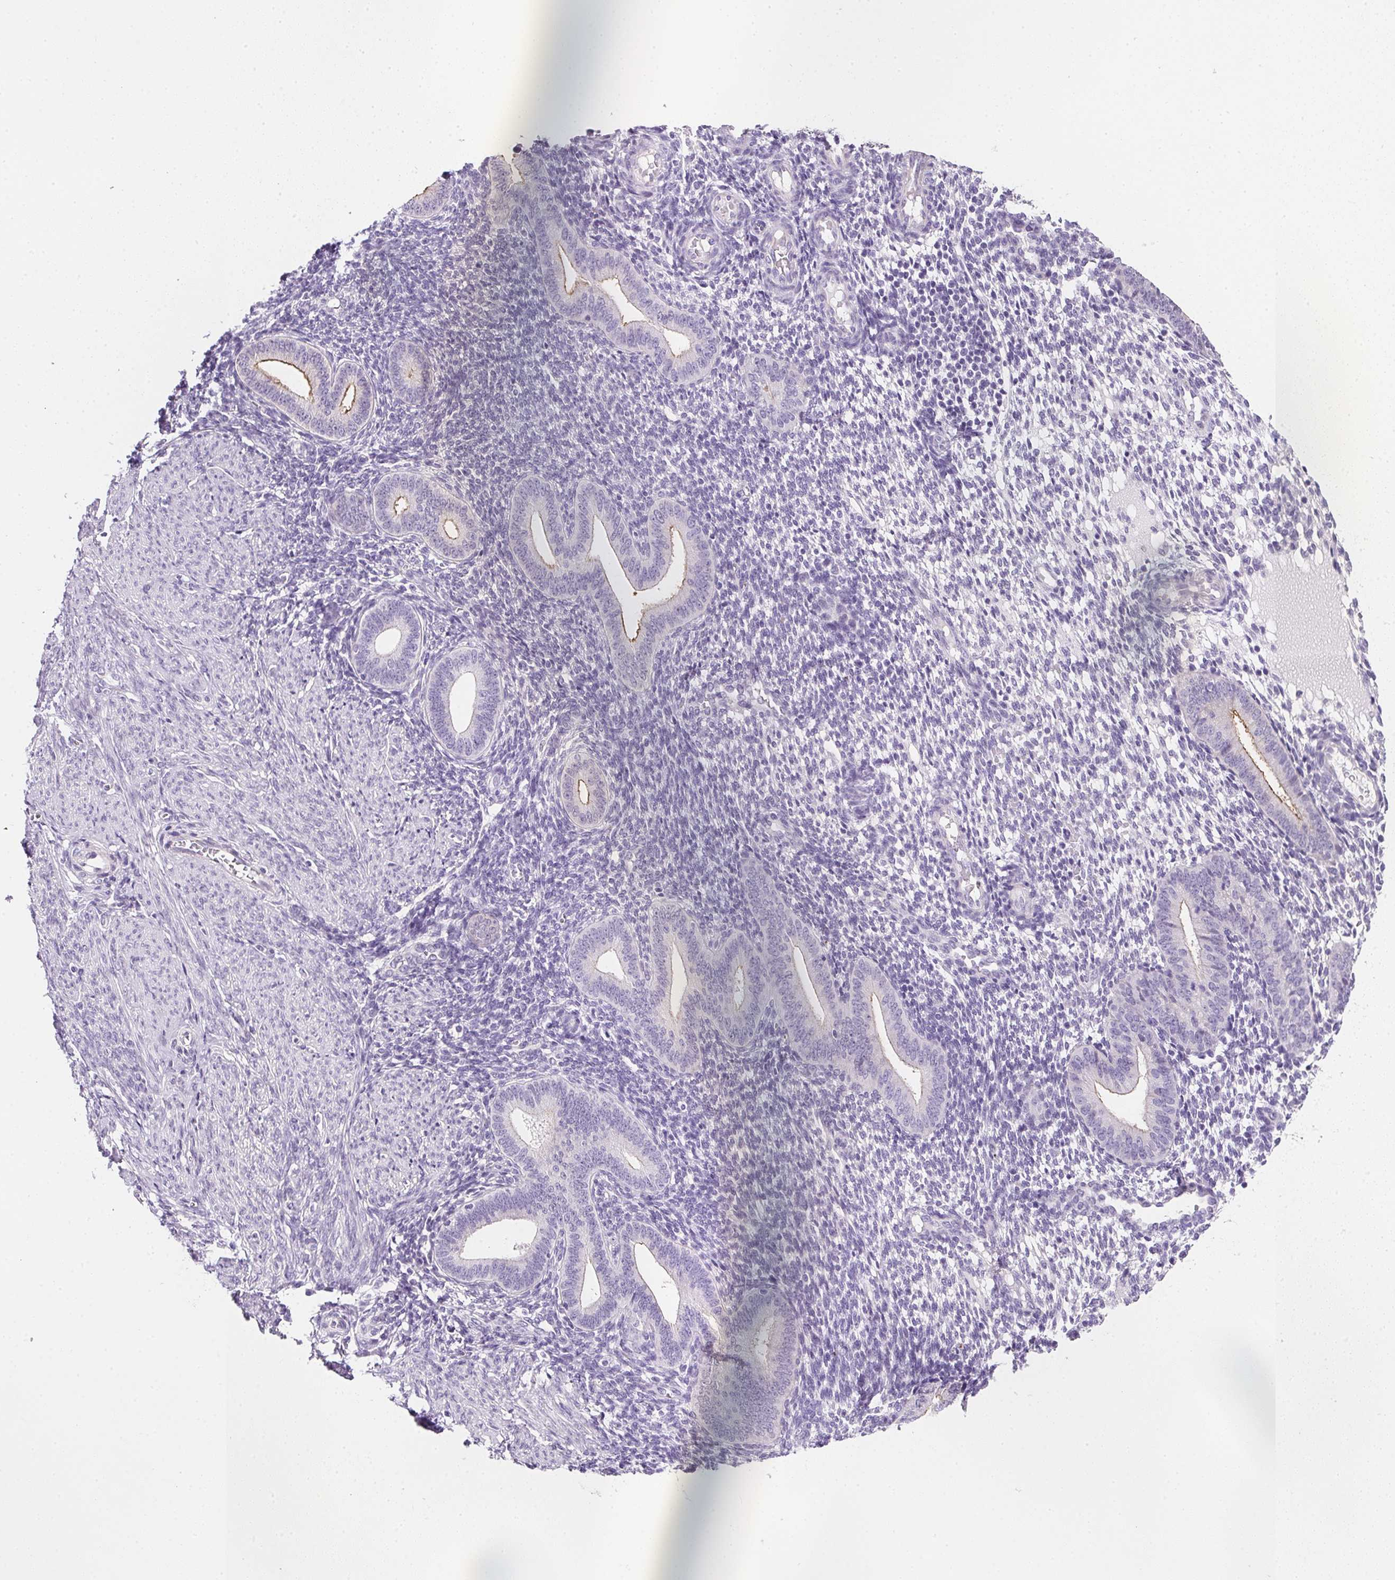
{"staining": {"intensity": "negative", "quantity": "none", "location": "none"}, "tissue": "endometrium", "cell_type": "Cells in endometrial stroma", "image_type": "normal", "snomed": [{"axis": "morphology", "description": "Normal tissue, NOS"}, {"axis": "topography", "description": "Endometrium"}], "caption": "Cells in endometrial stroma show no significant protein staining in unremarkable endometrium. (DAB (3,3'-diaminobenzidine) IHC, high magnification).", "gene": "AQP5", "patient": {"sex": "female", "age": 40}}